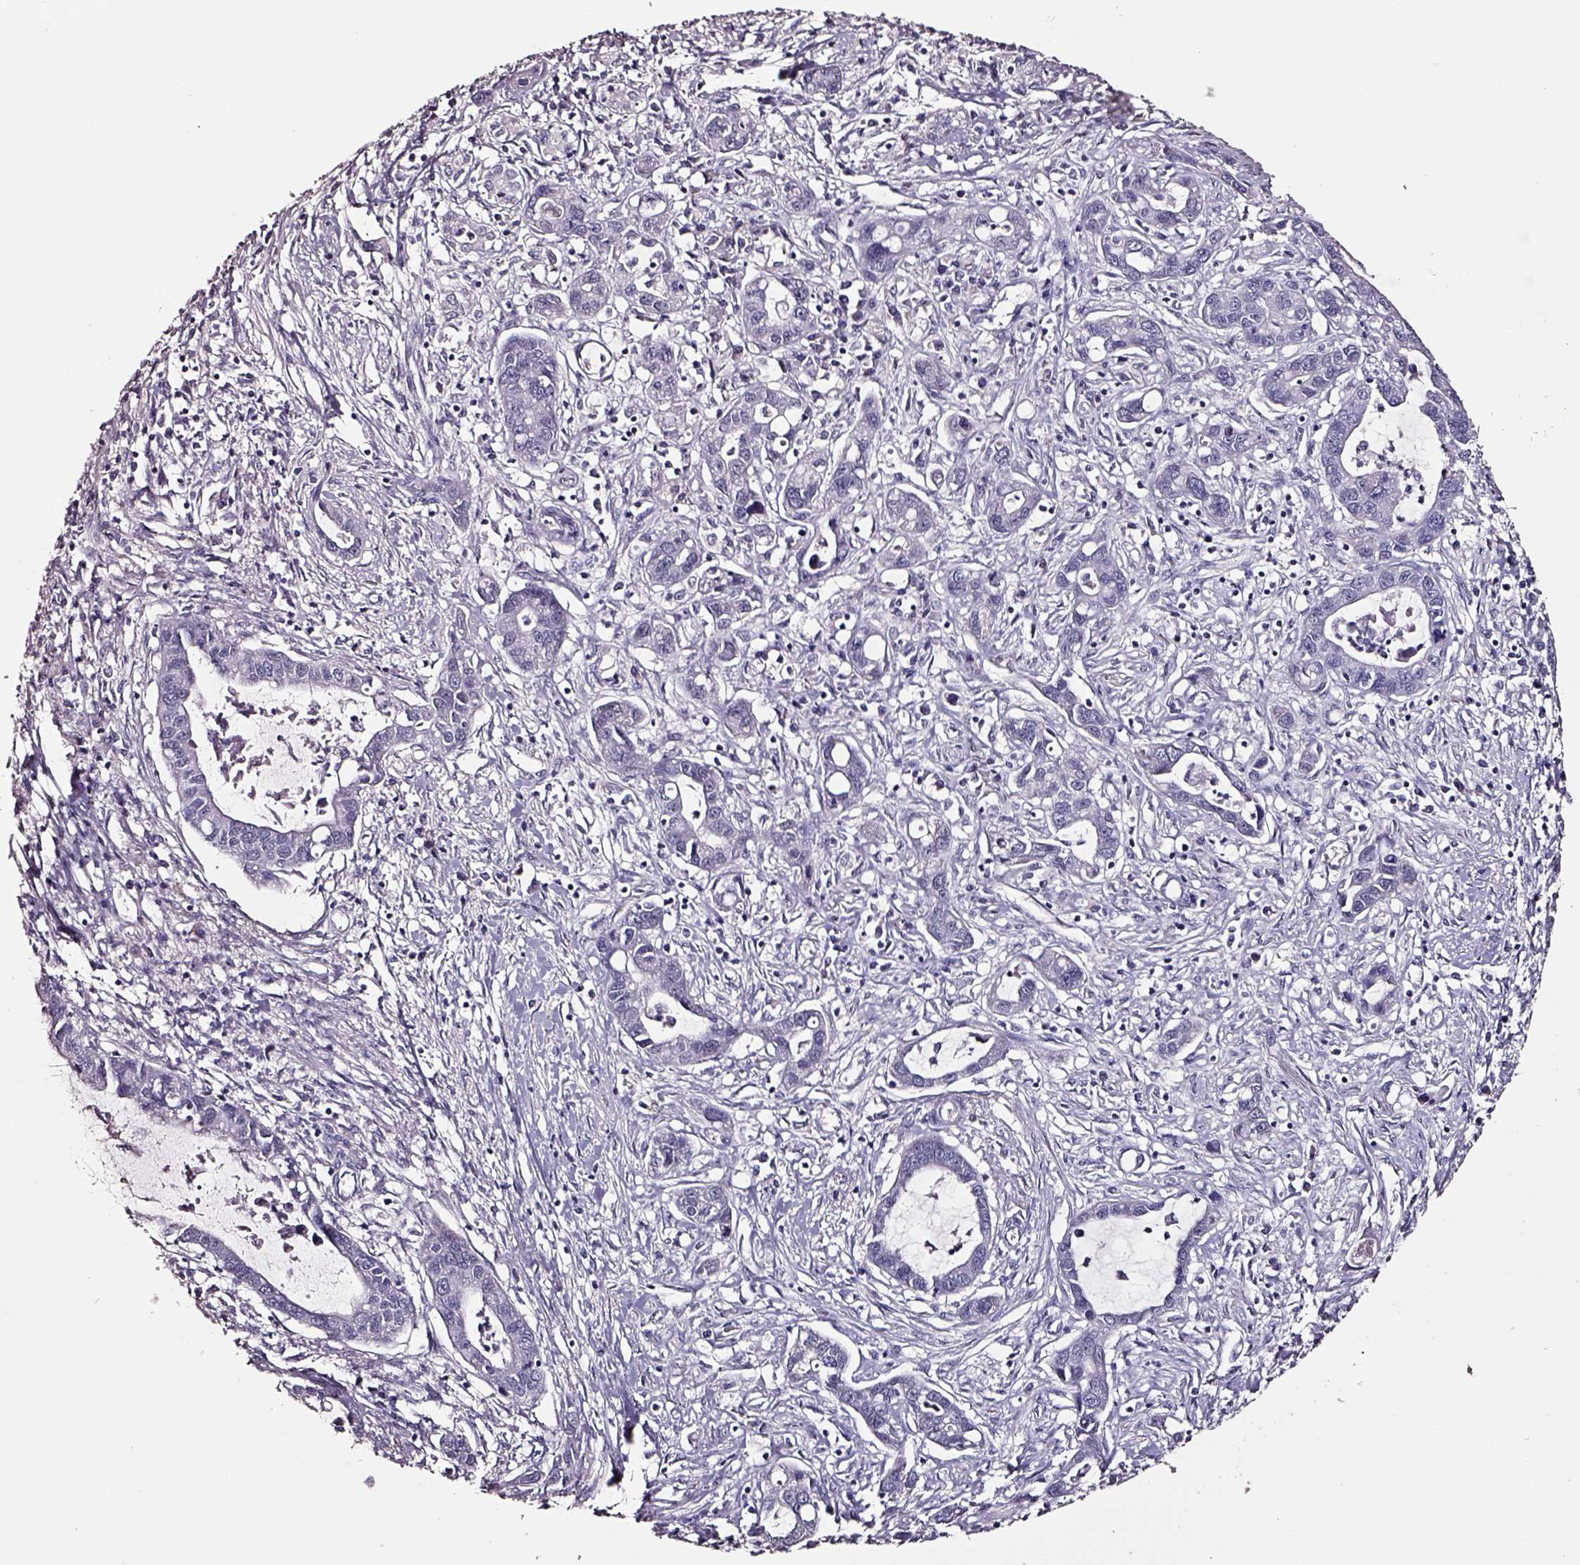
{"staining": {"intensity": "negative", "quantity": "none", "location": "none"}, "tissue": "liver cancer", "cell_type": "Tumor cells", "image_type": "cancer", "snomed": [{"axis": "morphology", "description": "Cholangiocarcinoma"}, {"axis": "topography", "description": "Liver"}], "caption": "The histopathology image exhibits no significant staining in tumor cells of liver cancer.", "gene": "SMIM17", "patient": {"sex": "male", "age": 58}}